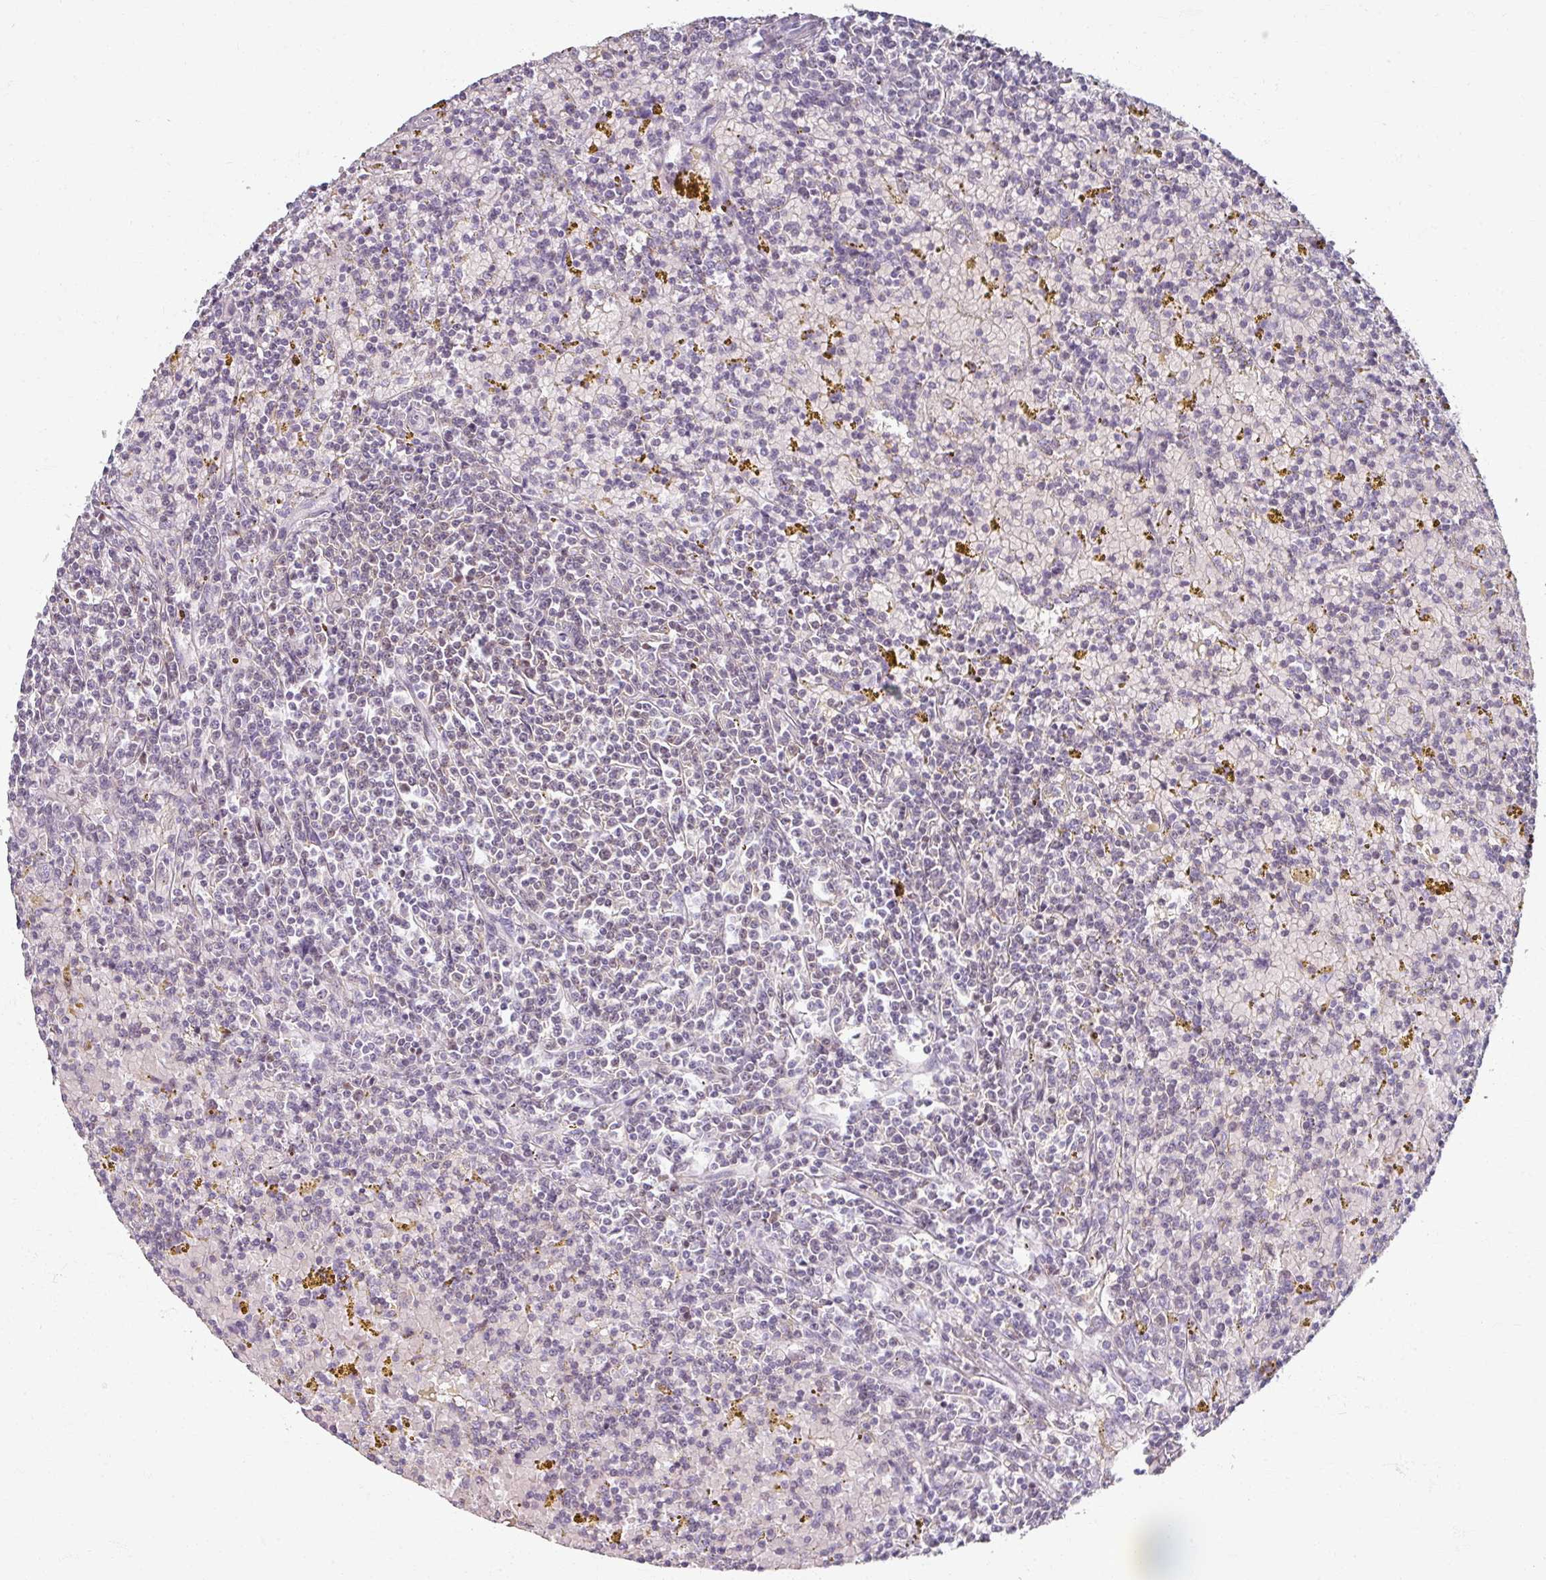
{"staining": {"intensity": "negative", "quantity": "none", "location": "none"}, "tissue": "lymphoma", "cell_type": "Tumor cells", "image_type": "cancer", "snomed": [{"axis": "morphology", "description": "Malignant lymphoma, non-Hodgkin's type, Low grade"}, {"axis": "topography", "description": "Spleen"}, {"axis": "topography", "description": "Lymph node"}], "caption": "Lymphoma stained for a protein using immunohistochemistry (IHC) displays no positivity tumor cells.", "gene": "RIPOR3", "patient": {"sex": "female", "age": 66}}